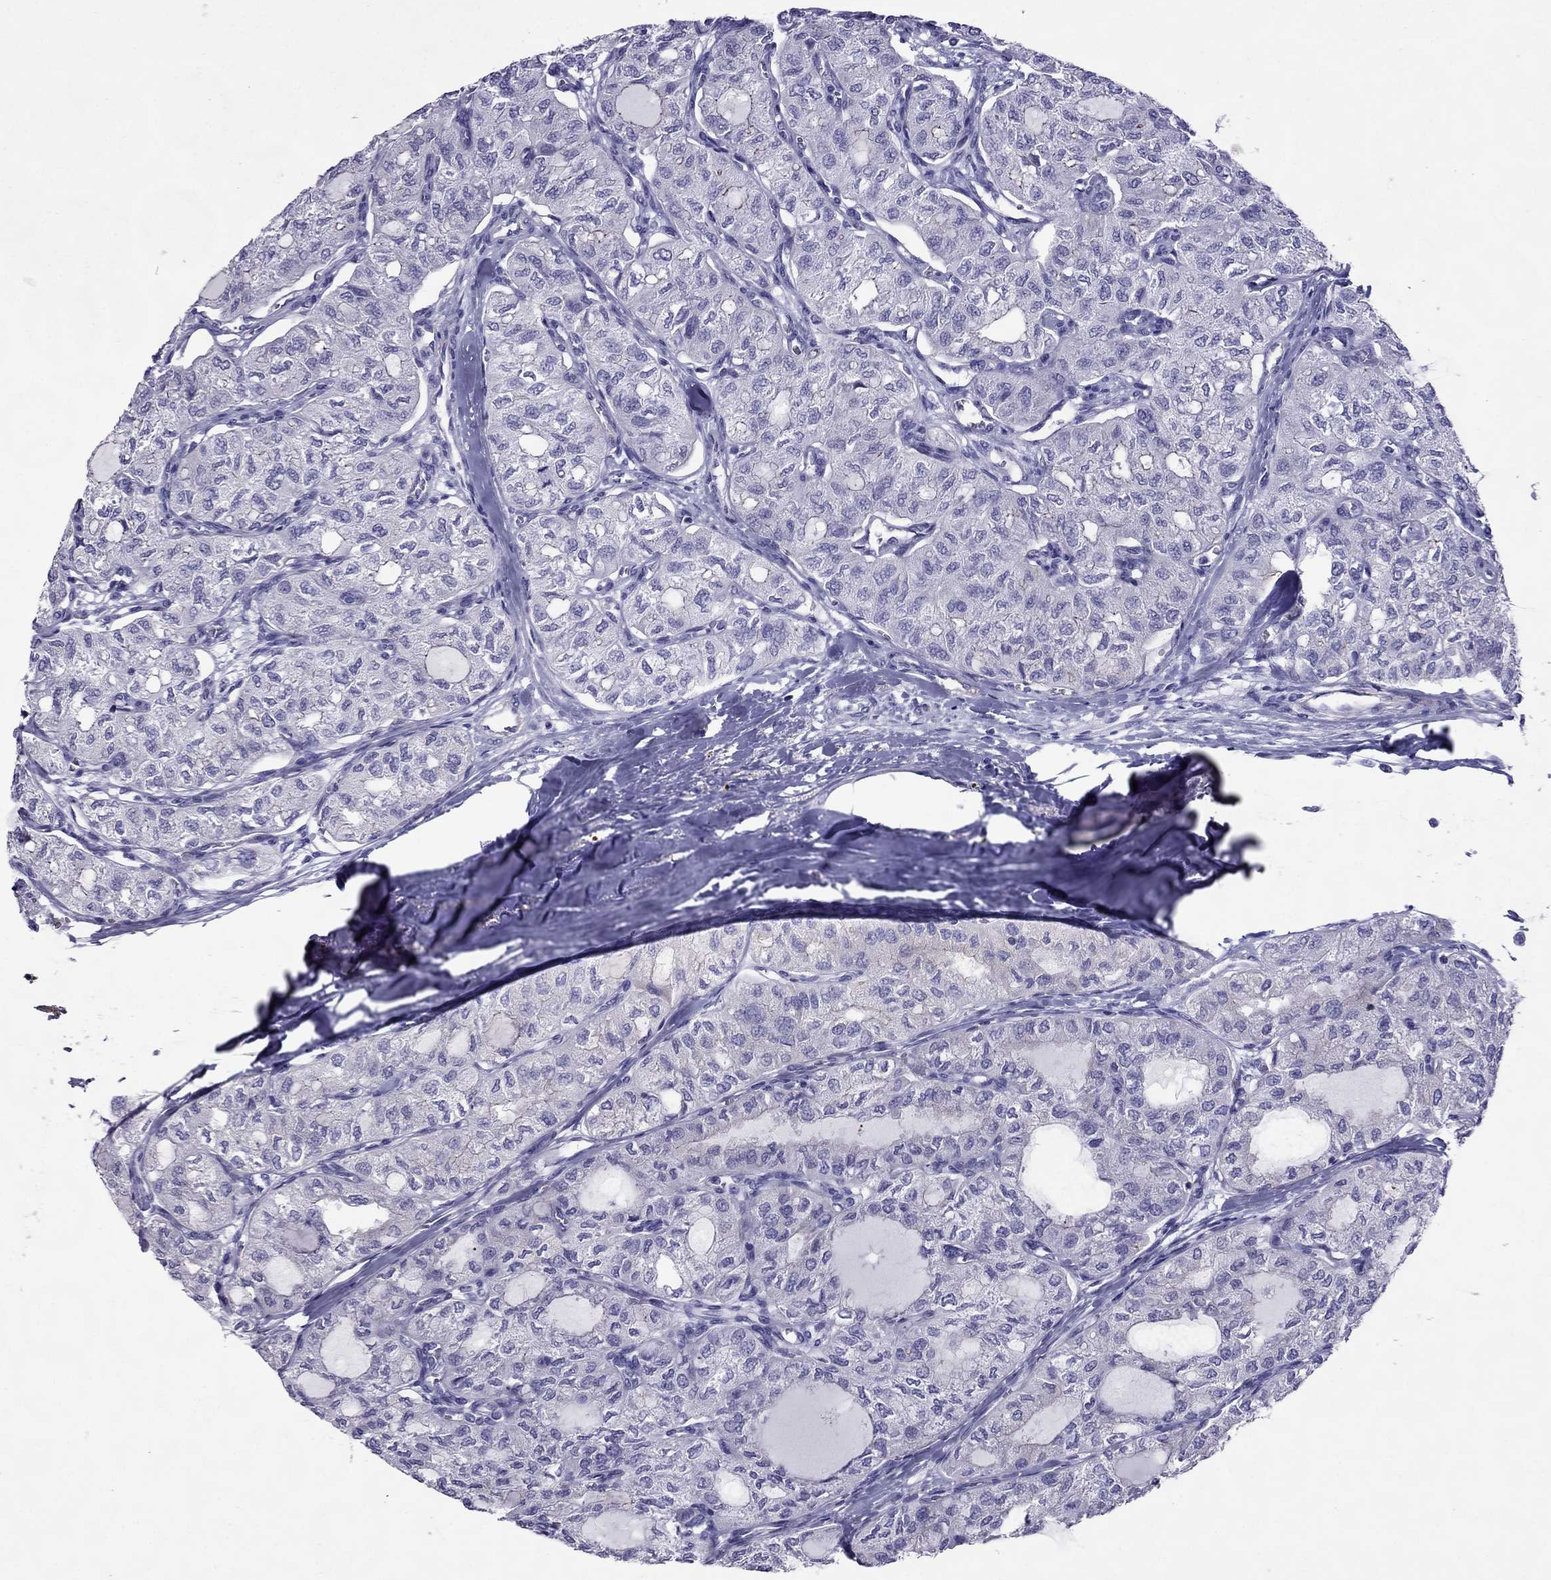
{"staining": {"intensity": "negative", "quantity": "none", "location": "none"}, "tissue": "thyroid cancer", "cell_type": "Tumor cells", "image_type": "cancer", "snomed": [{"axis": "morphology", "description": "Follicular adenoma carcinoma, NOS"}, {"axis": "topography", "description": "Thyroid gland"}], "caption": "Immunohistochemistry (IHC) micrograph of human follicular adenoma carcinoma (thyroid) stained for a protein (brown), which reveals no staining in tumor cells. The staining was performed using DAB (3,3'-diaminobenzidine) to visualize the protein expression in brown, while the nuclei were stained in blue with hematoxylin (Magnification: 20x).", "gene": "MYL11", "patient": {"sex": "male", "age": 75}}